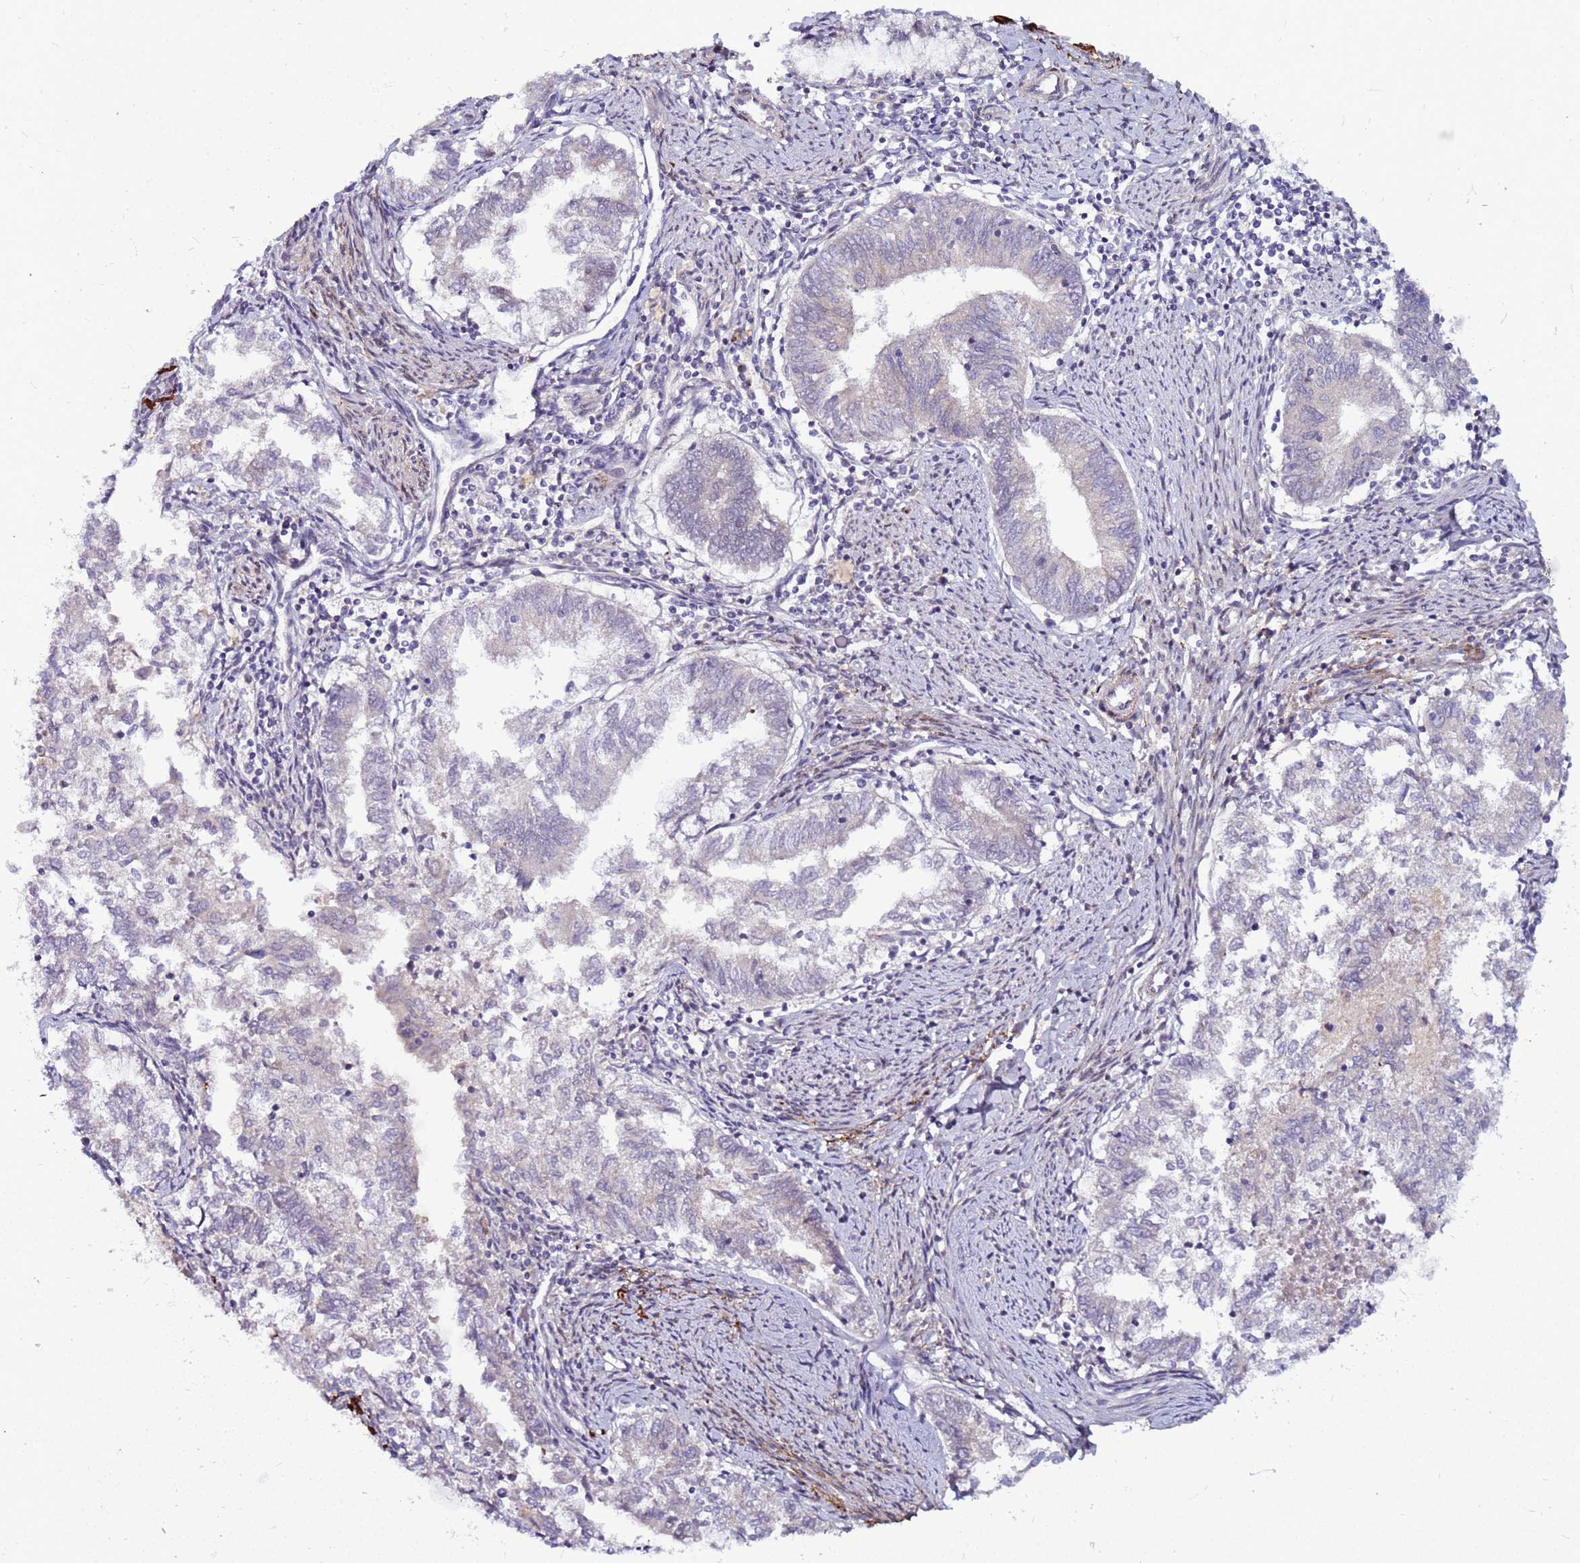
{"staining": {"intensity": "negative", "quantity": "none", "location": "none"}, "tissue": "endometrial cancer", "cell_type": "Tumor cells", "image_type": "cancer", "snomed": [{"axis": "morphology", "description": "Adenocarcinoma, NOS"}, {"axis": "topography", "description": "Endometrium"}], "caption": "Human endometrial cancer (adenocarcinoma) stained for a protein using immunohistochemistry reveals no expression in tumor cells.", "gene": "CCDC71", "patient": {"sex": "female", "age": 79}}